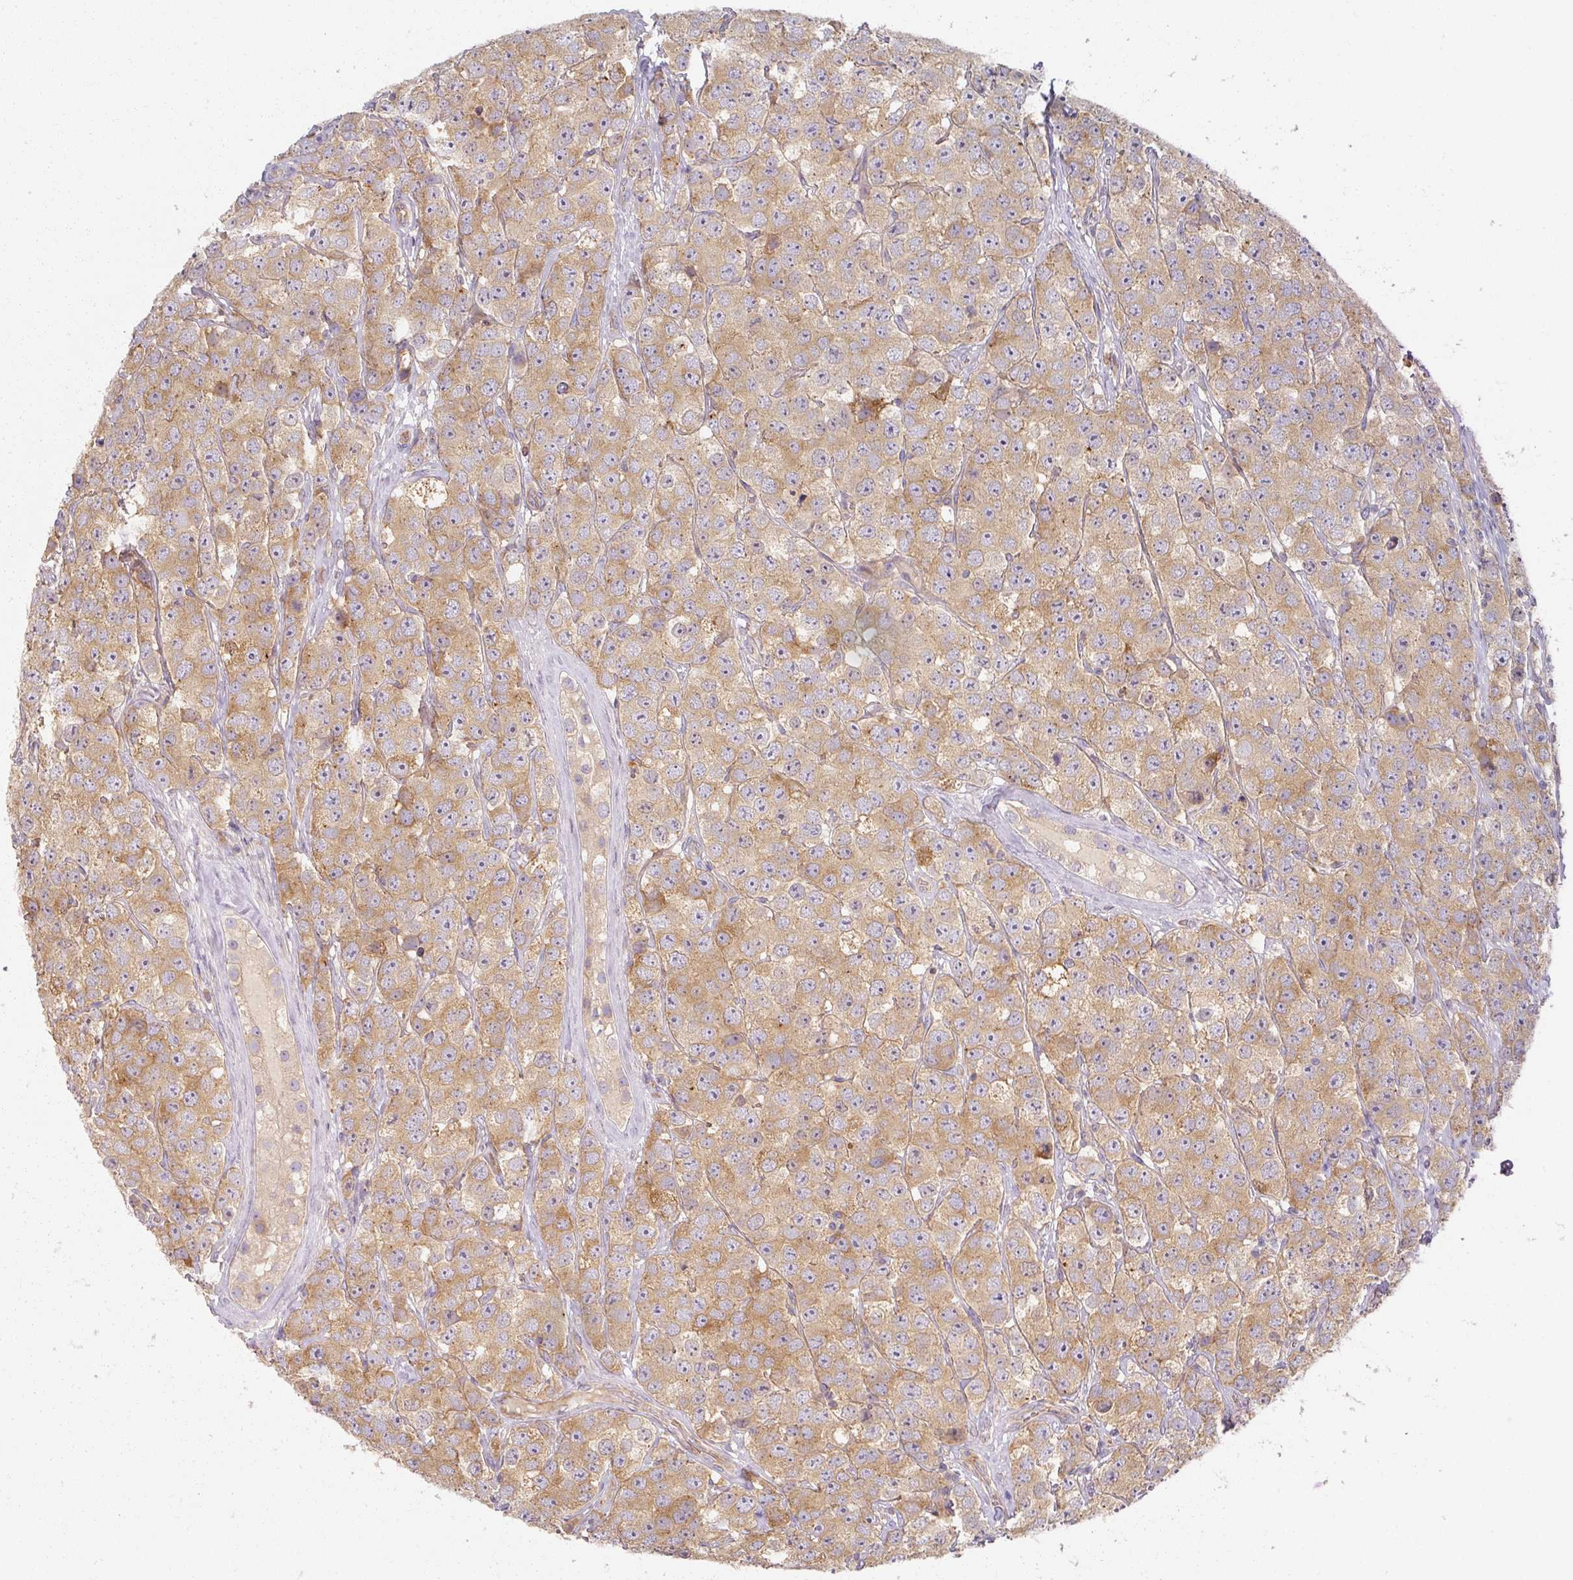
{"staining": {"intensity": "moderate", "quantity": ">75%", "location": "cytoplasmic/membranous"}, "tissue": "testis cancer", "cell_type": "Tumor cells", "image_type": "cancer", "snomed": [{"axis": "morphology", "description": "Seminoma, NOS"}, {"axis": "topography", "description": "Testis"}], "caption": "Tumor cells exhibit moderate cytoplasmic/membranous staining in approximately >75% of cells in testis cancer (seminoma).", "gene": "RB1CC1", "patient": {"sex": "male", "age": 28}}